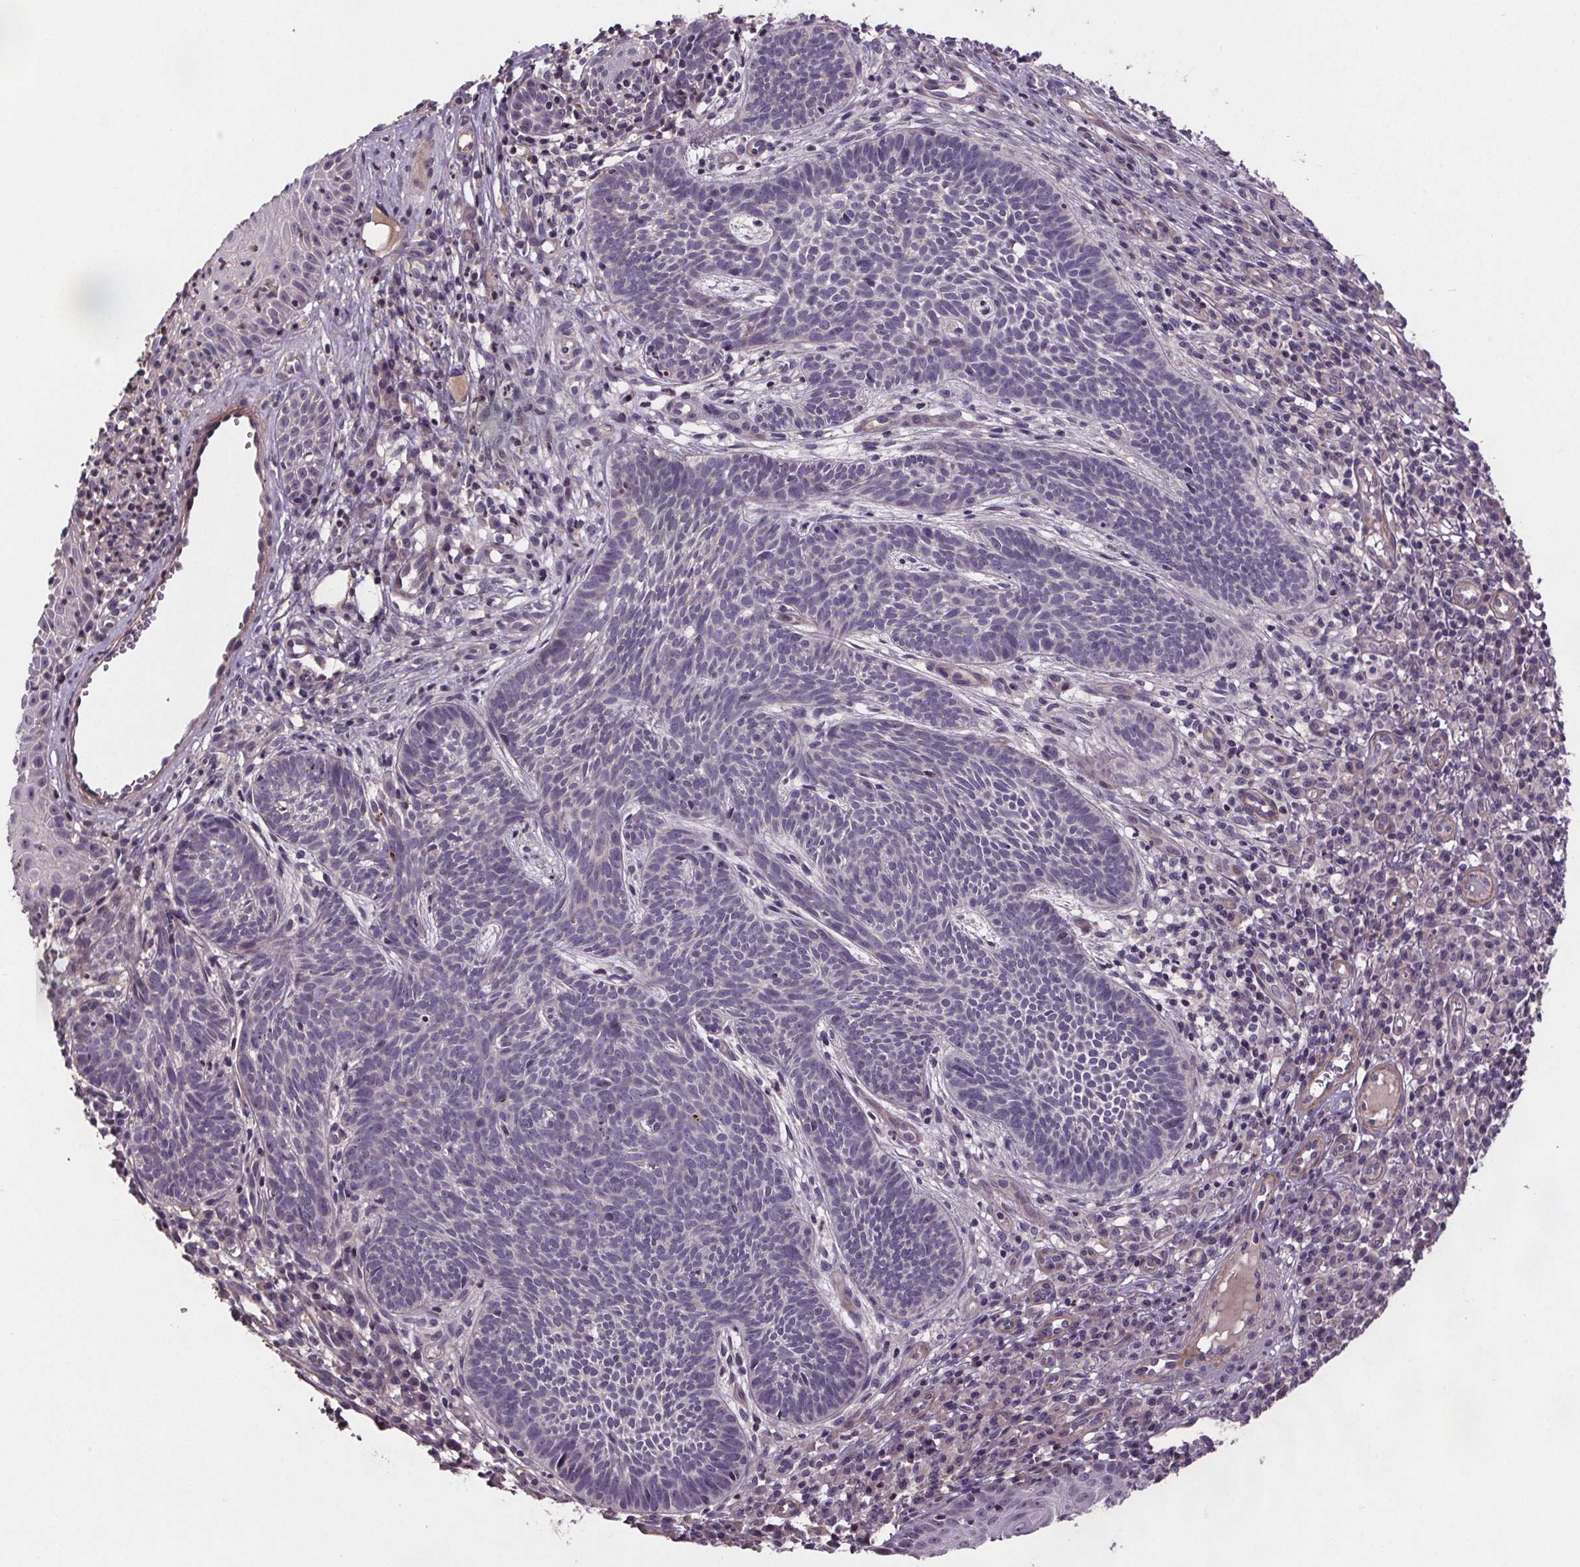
{"staining": {"intensity": "negative", "quantity": "none", "location": "none"}, "tissue": "skin cancer", "cell_type": "Tumor cells", "image_type": "cancer", "snomed": [{"axis": "morphology", "description": "Basal cell carcinoma"}, {"axis": "topography", "description": "Skin"}], "caption": "Tumor cells are negative for protein expression in human skin basal cell carcinoma.", "gene": "CLN3", "patient": {"sex": "male", "age": 59}}